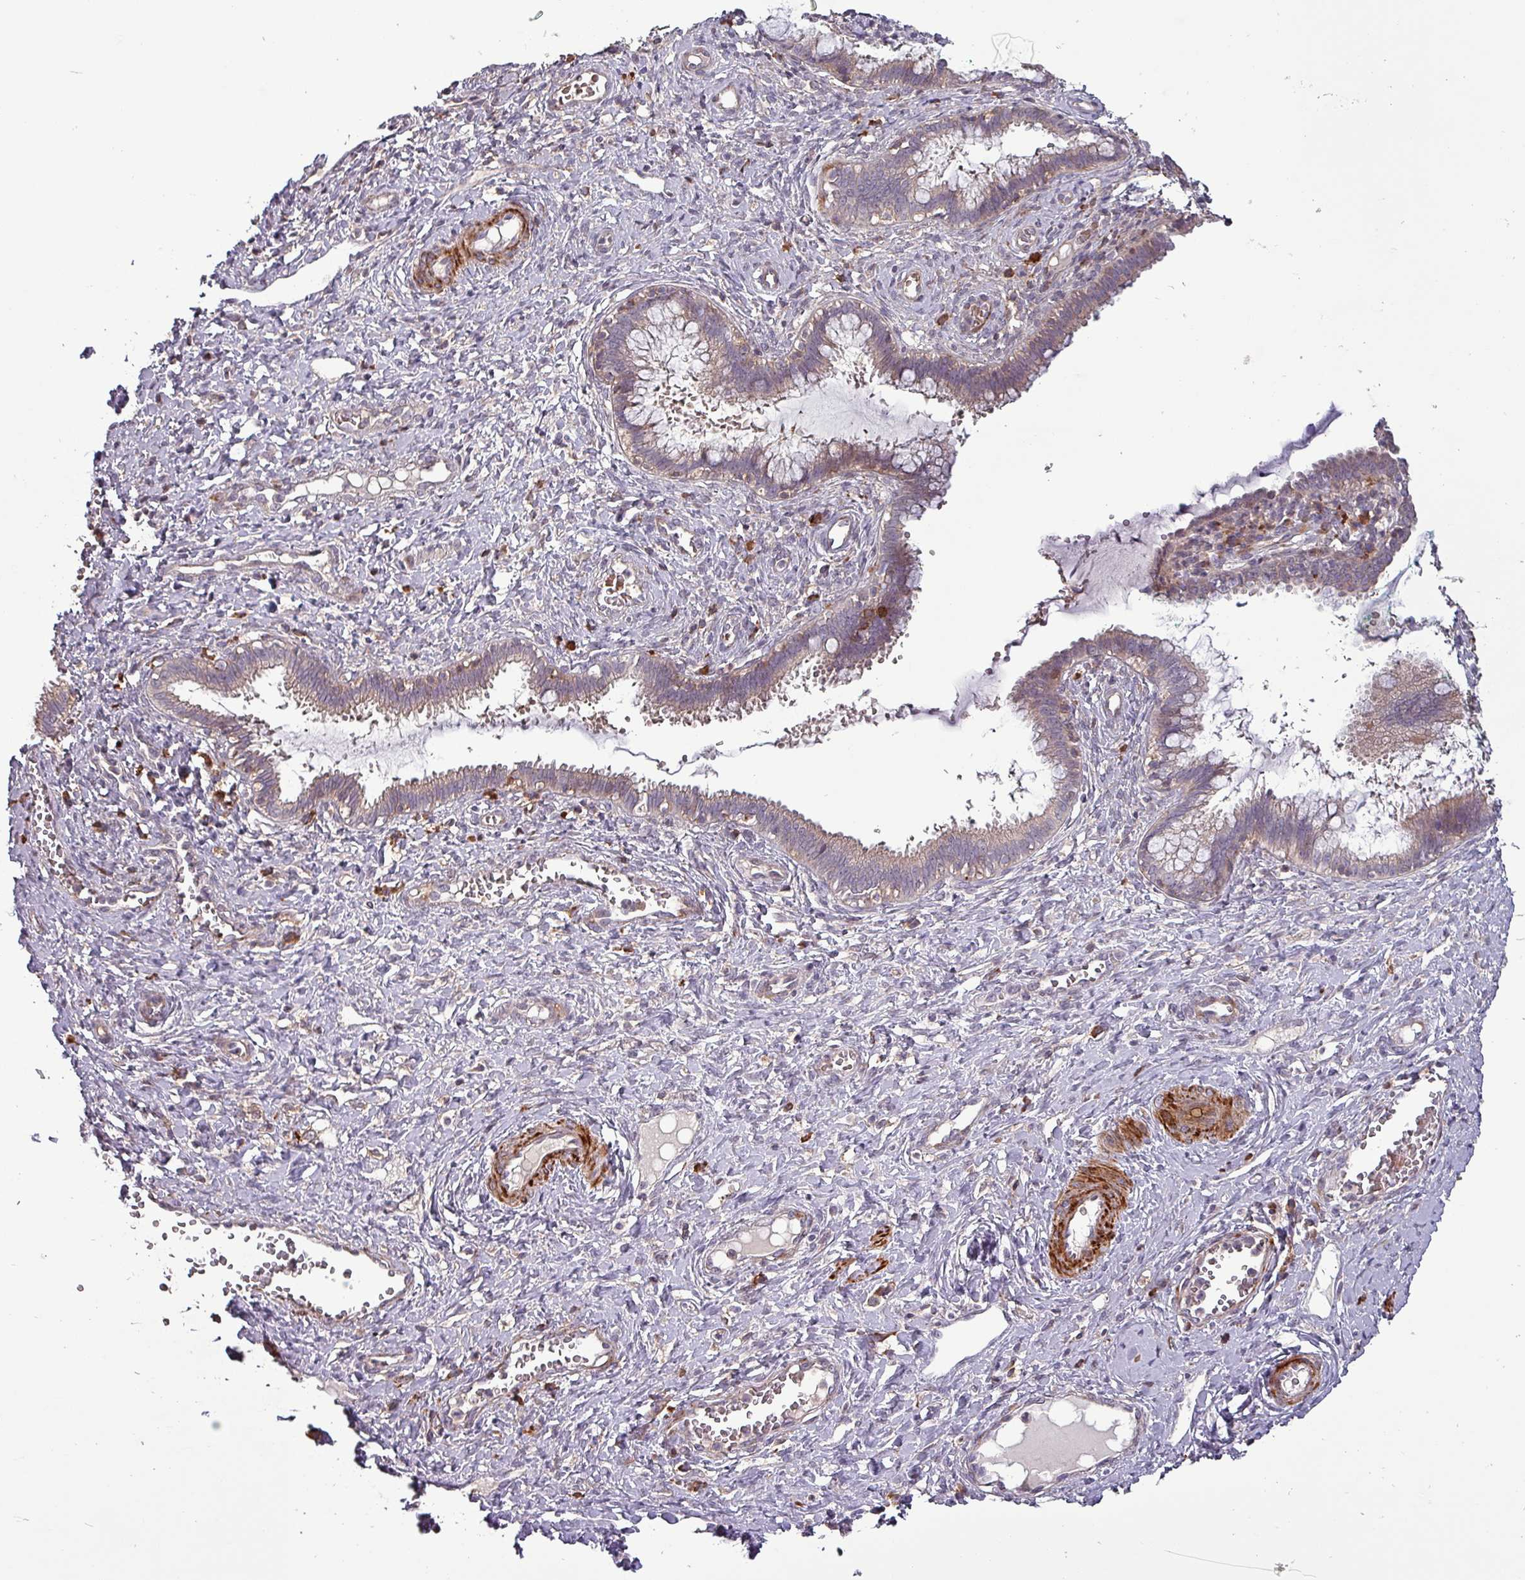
{"staining": {"intensity": "weak", "quantity": "25%-75%", "location": "cytoplasmic/membranous"}, "tissue": "cervix", "cell_type": "Glandular cells", "image_type": "normal", "snomed": [{"axis": "morphology", "description": "Normal tissue, NOS"}, {"axis": "morphology", "description": "Adenocarcinoma, NOS"}, {"axis": "topography", "description": "Cervix"}], "caption": "Brown immunohistochemical staining in benign human cervix exhibits weak cytoplasmic/membranous positivity in about 25%-75% of glandular cells.", "gene": "TPRA1", "patient": {"sex": "female", "age": 29}}